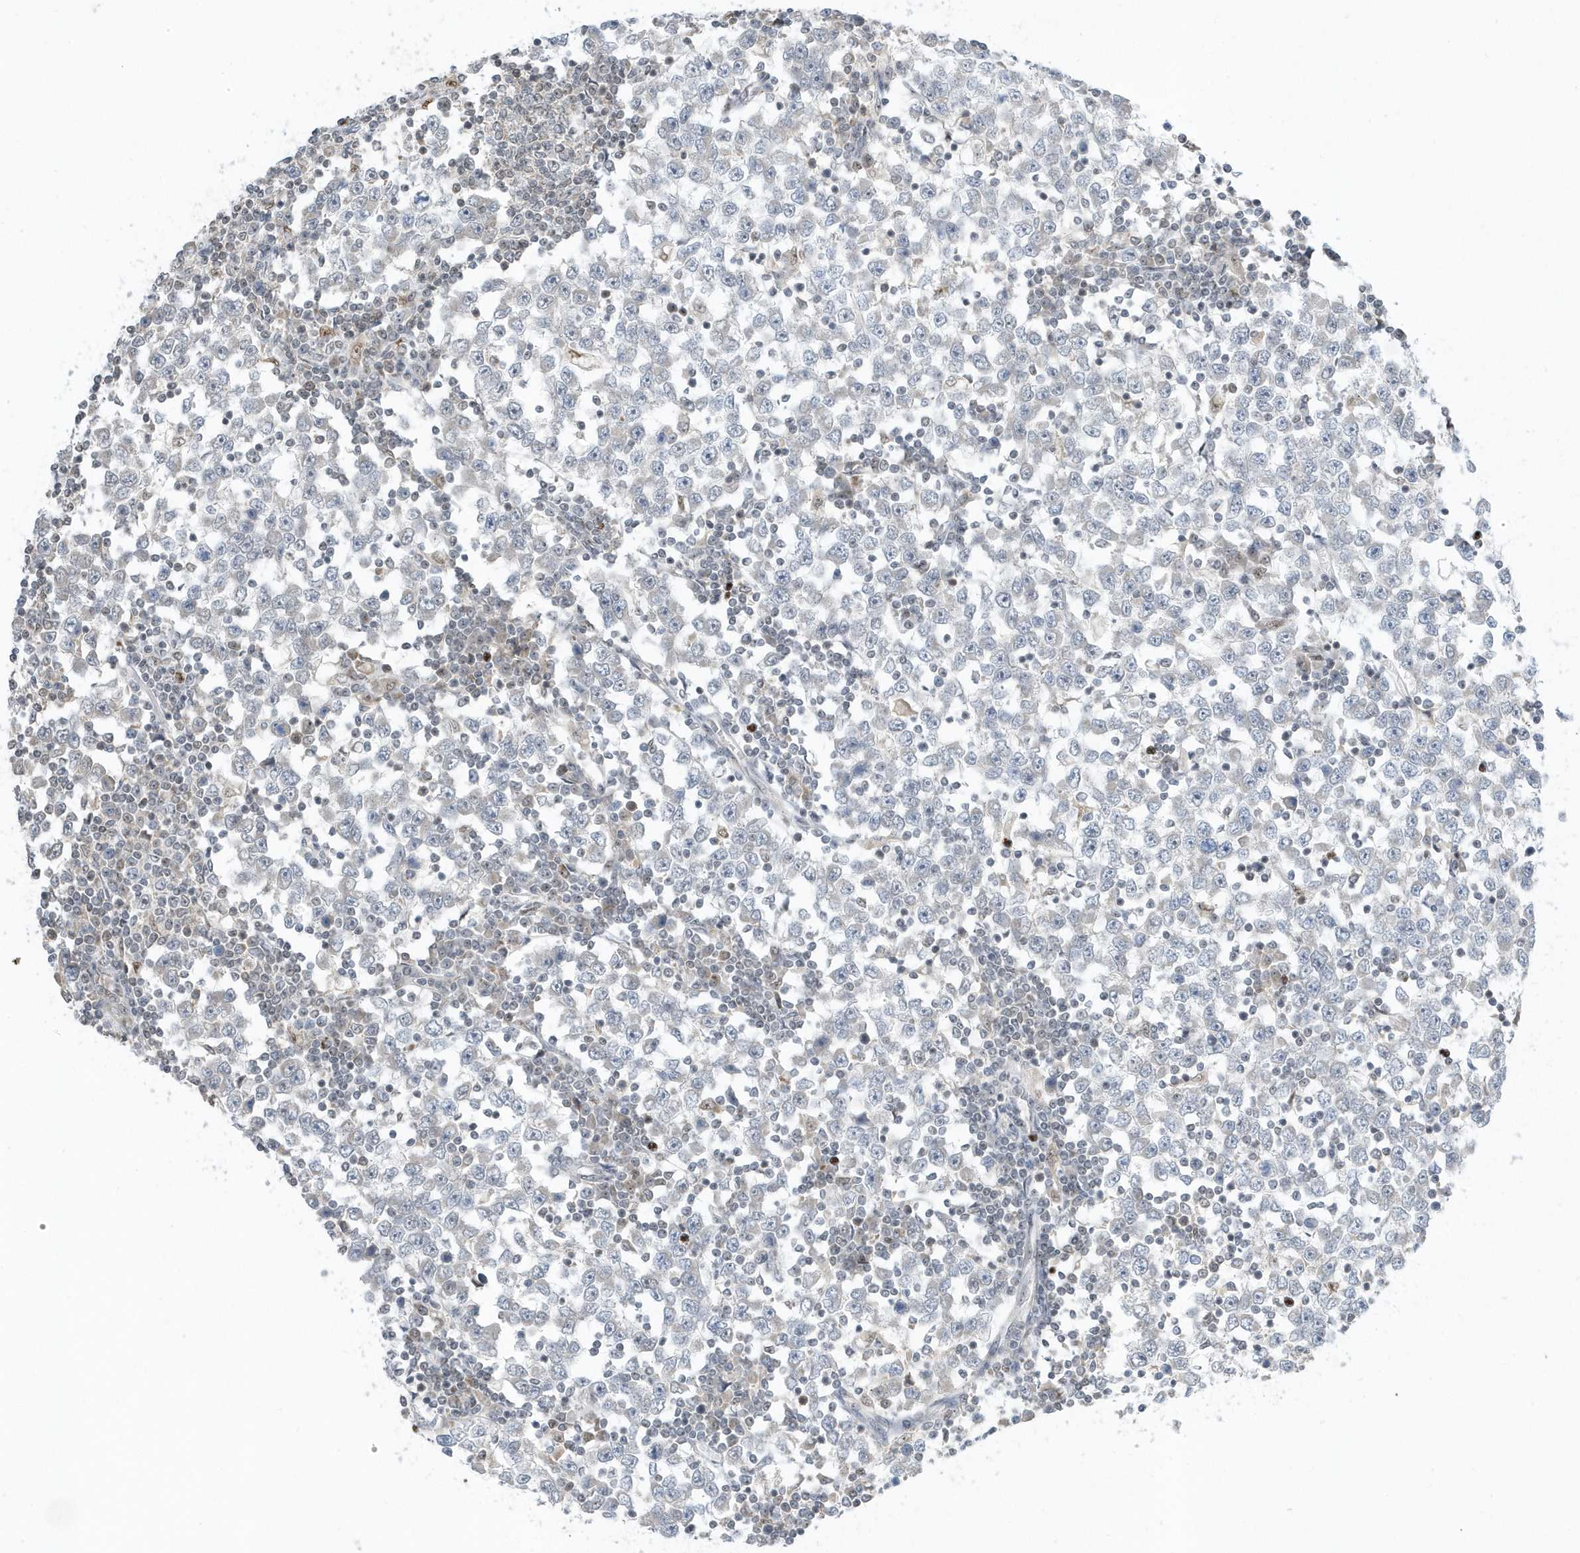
{"staining": {"intensity": "negative", "quantity": "none", "location": "none"}, "tissue": "testis cancer", "cell_type": "Tumor cells", "image_type": "cancer", "snomed": [{"axis": "morphology", "description": "Seminoma, NOS"}, {"axis": "topography", "description": "Testis"}], "caption": "Protein analysis of testis seminoma displays no significant staining in tumor cells.", "gene": "ZNF740", "patient": {"sex": "male", "age": 65}}